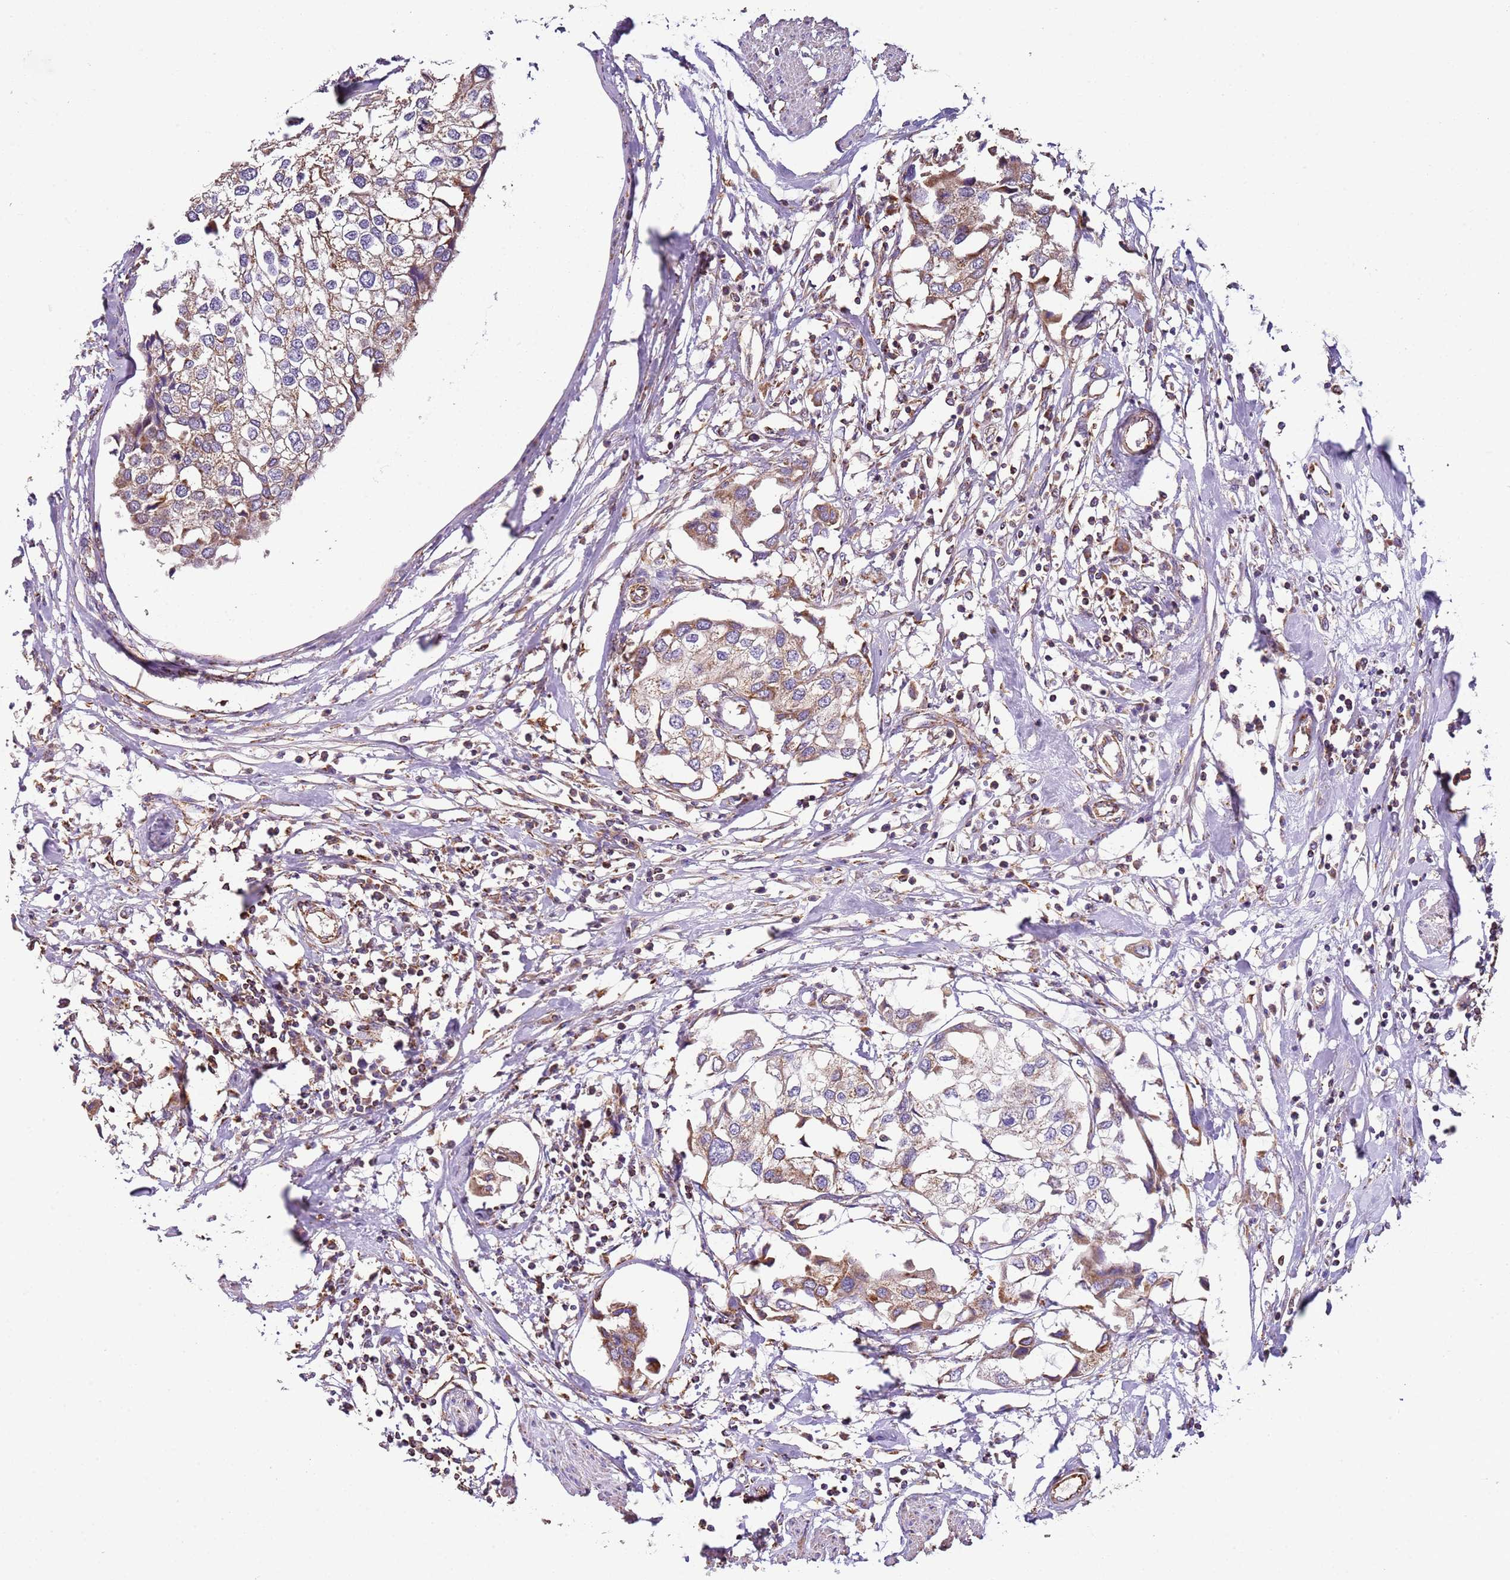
{"staining": {"intensity": "weak", "quantity": ">75%", "location": "cytoplasmic/membranous"}, "tissue": "urothelial cancer", "cell_type": "Tumor cells", "image_type": "cancer", "snomed": [{"axis": "morphology", "description": "Urothelial carcinoma, High grade"}, {"axis": "topography", "description": "Urinary bladder"}], "caption": "A histopathology image of urothelial carcinoma (high-grade) stained for a protein reveals weak cytoplasmic/membranous brown staining in tumor cells.", "gene": "RMND5A", "patient": {"sex": "male", "age": 64}}